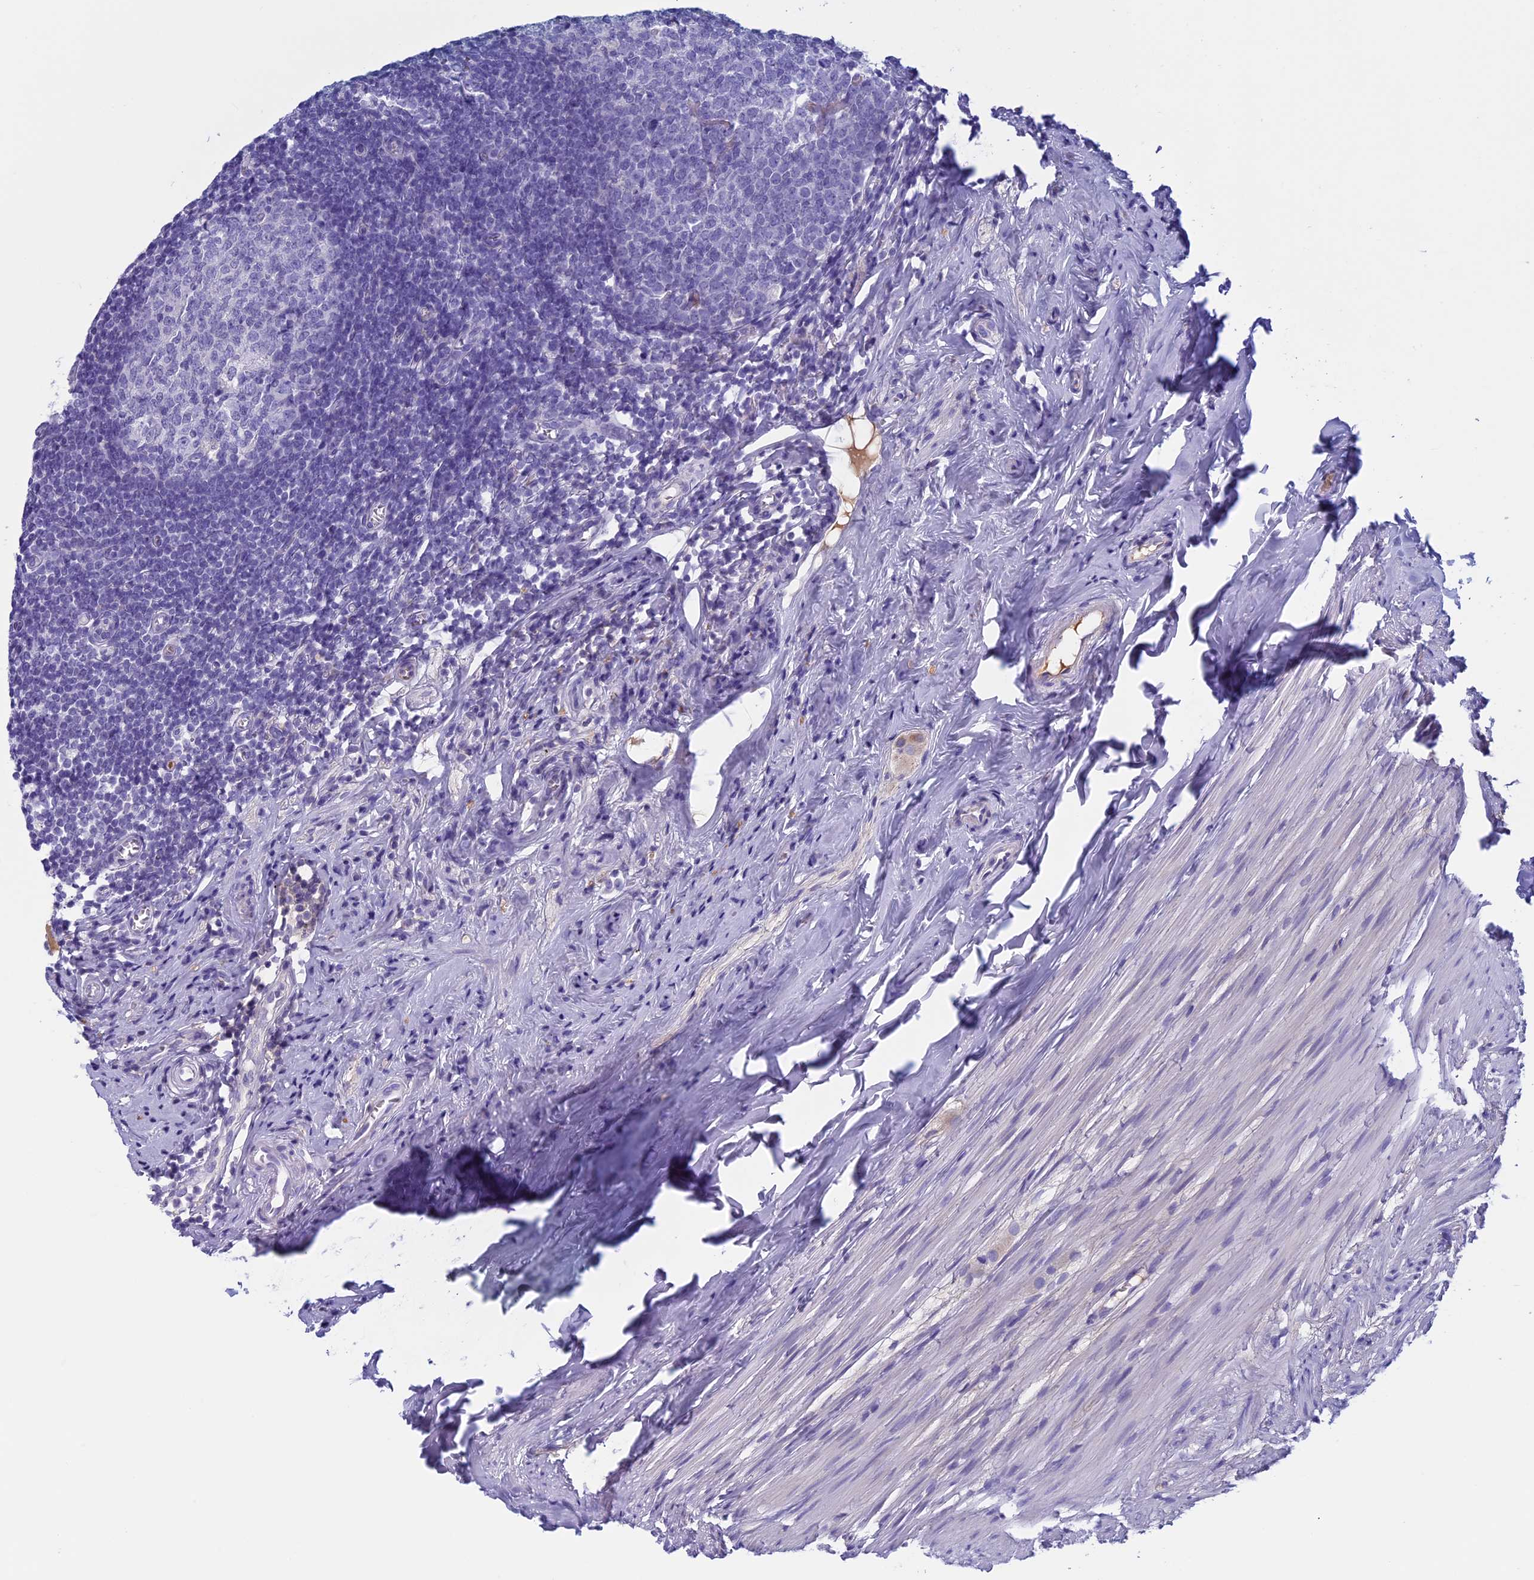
{"staining": {"intensity": "negative", "quantity": "none", "location": "none"}, "tissue": "appendix", "cell_type": "Glandular cells", "image_type": "normal", "snomed": [{"axis": "morphology", "description": "Normal tissue, NOS"}, {"axis": "topography", "description": "Appendix"}], "caption": "There is no significant expression in glandular cells of appendix. The staining is performed using DAB brown chromogen with nuclei counter-stained in using hematoxylin.", "gene": "ANGPTL2", "patient": {"sex": "female", "age": 51}}